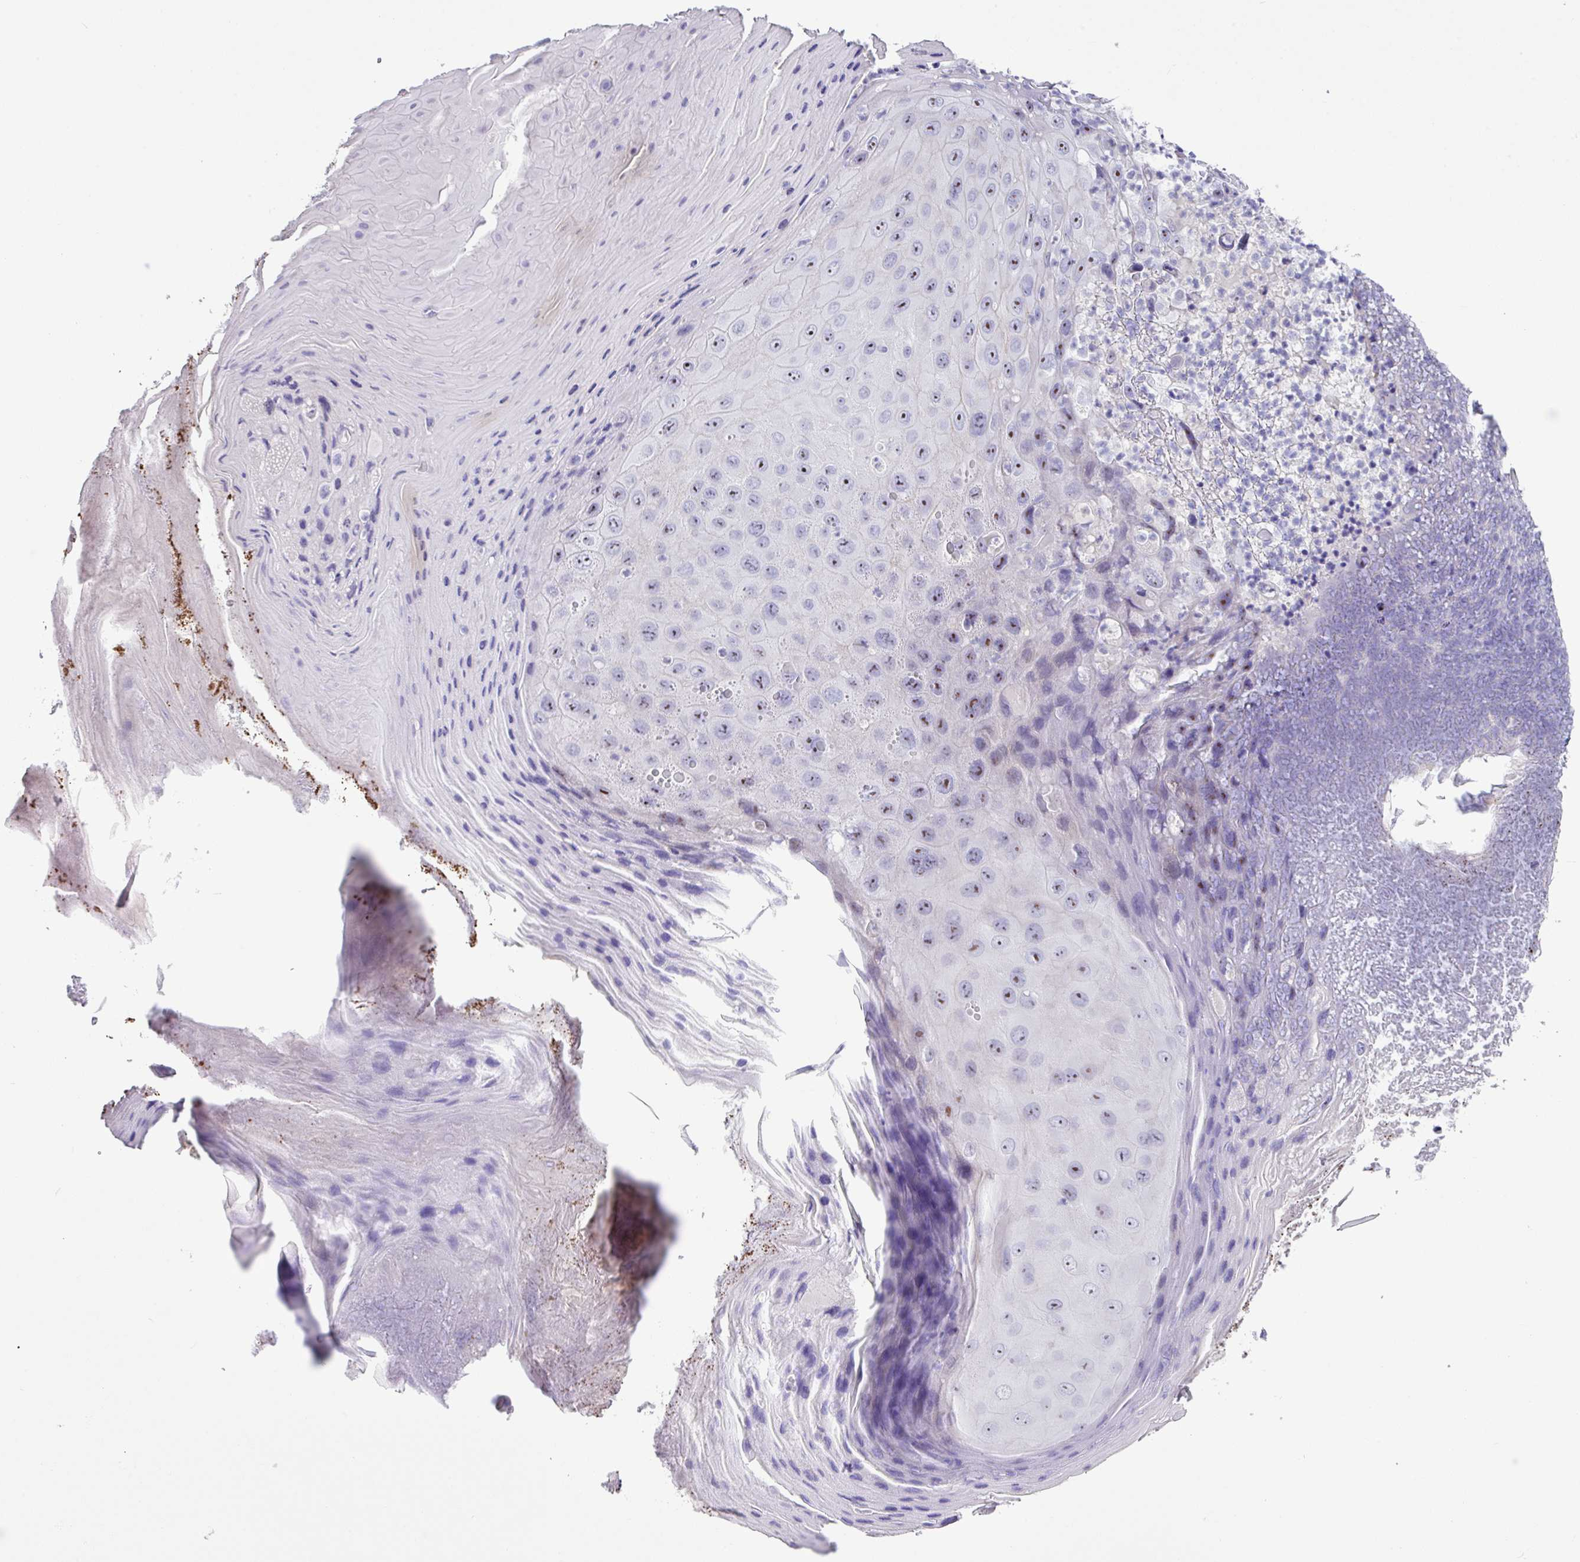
{"staining": {"intensity": "moderate", "quantity": "<25%", "location": "nuclear"}, "tissue": "skin cancer", "cell_type": "Tumor cells", "image_type": "cancer", "snomed": [{"axis": "morphology", "description": "Squamous cell carcinoma, NOS"}, {"axis": "topography", "description": "Skin"}], "caption": "Immunohistochemistry micrograph of neoplastic tissue: human skin cancer (squamous cell carcinoma) stained using immunohistochemistry (IHC) shows low levels of moderate protein expression localized specifically in the nuclear of tumor cells, appearing as a nuclear brown color.", "gene": "MRM2", "patient": {"sex": "female", "age": 88}}